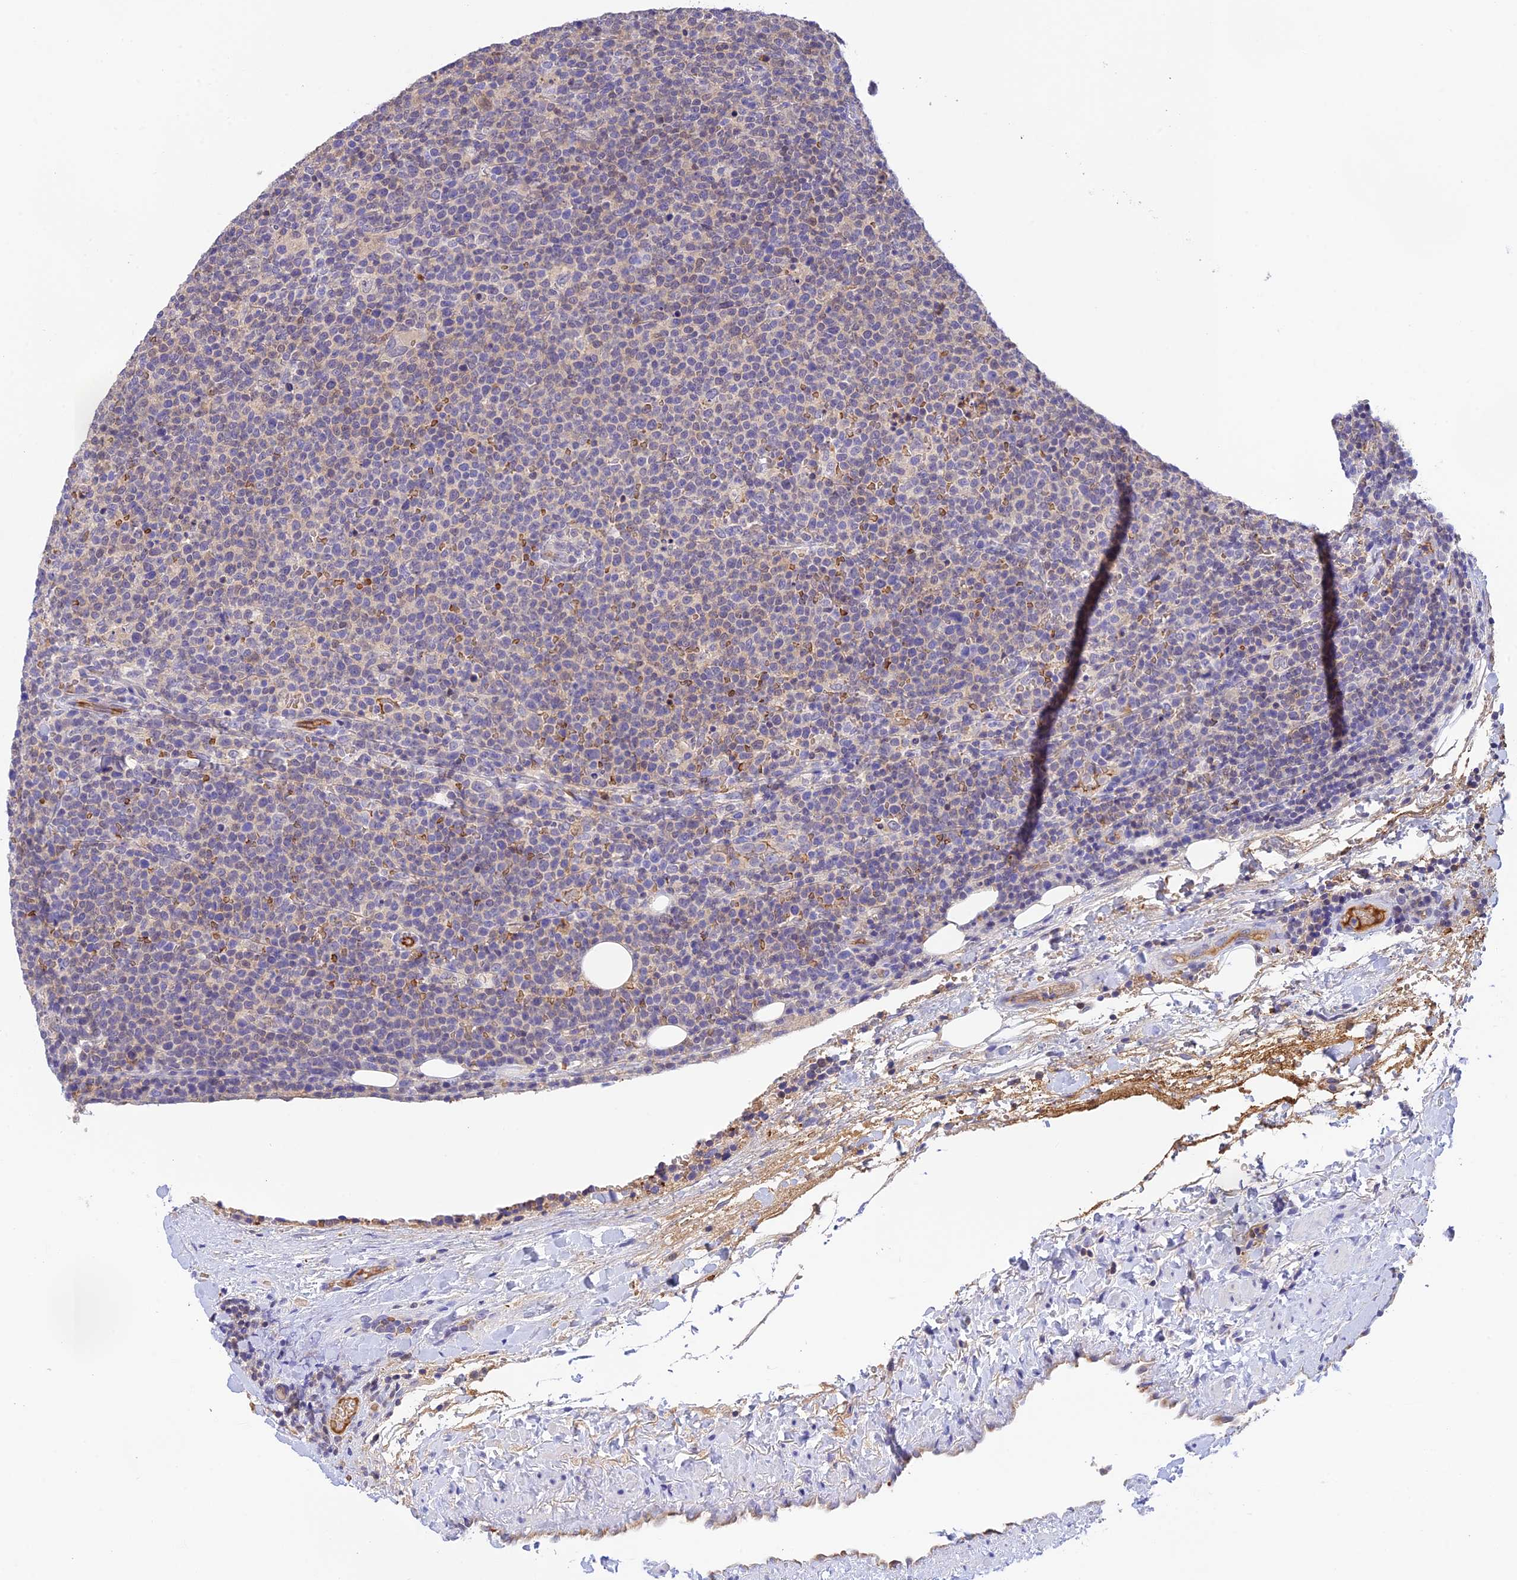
{"staining": {"intensity": "weak", "quantity": "<25%", "location": "cytoplasmic/membranous"}, "tissue": "lymphoma", "cell_type": "Tumor cells", "image_type": "cancer", "snomed": [{"axis": "morphology", "description": "Malignant lymphoma, non-Hodgkin's type, High grade"}, {"axis": "topography", "description": "Lymph node"}], "caption": "Tumor cells are negative for protein expression in human malignant lymphoma, non-Hodgkin's type (high-grade). (DAB immunohistochemistry, high magnification).", "gene": "HDHD2", "patient": {"sex": "male", "age": 61}}